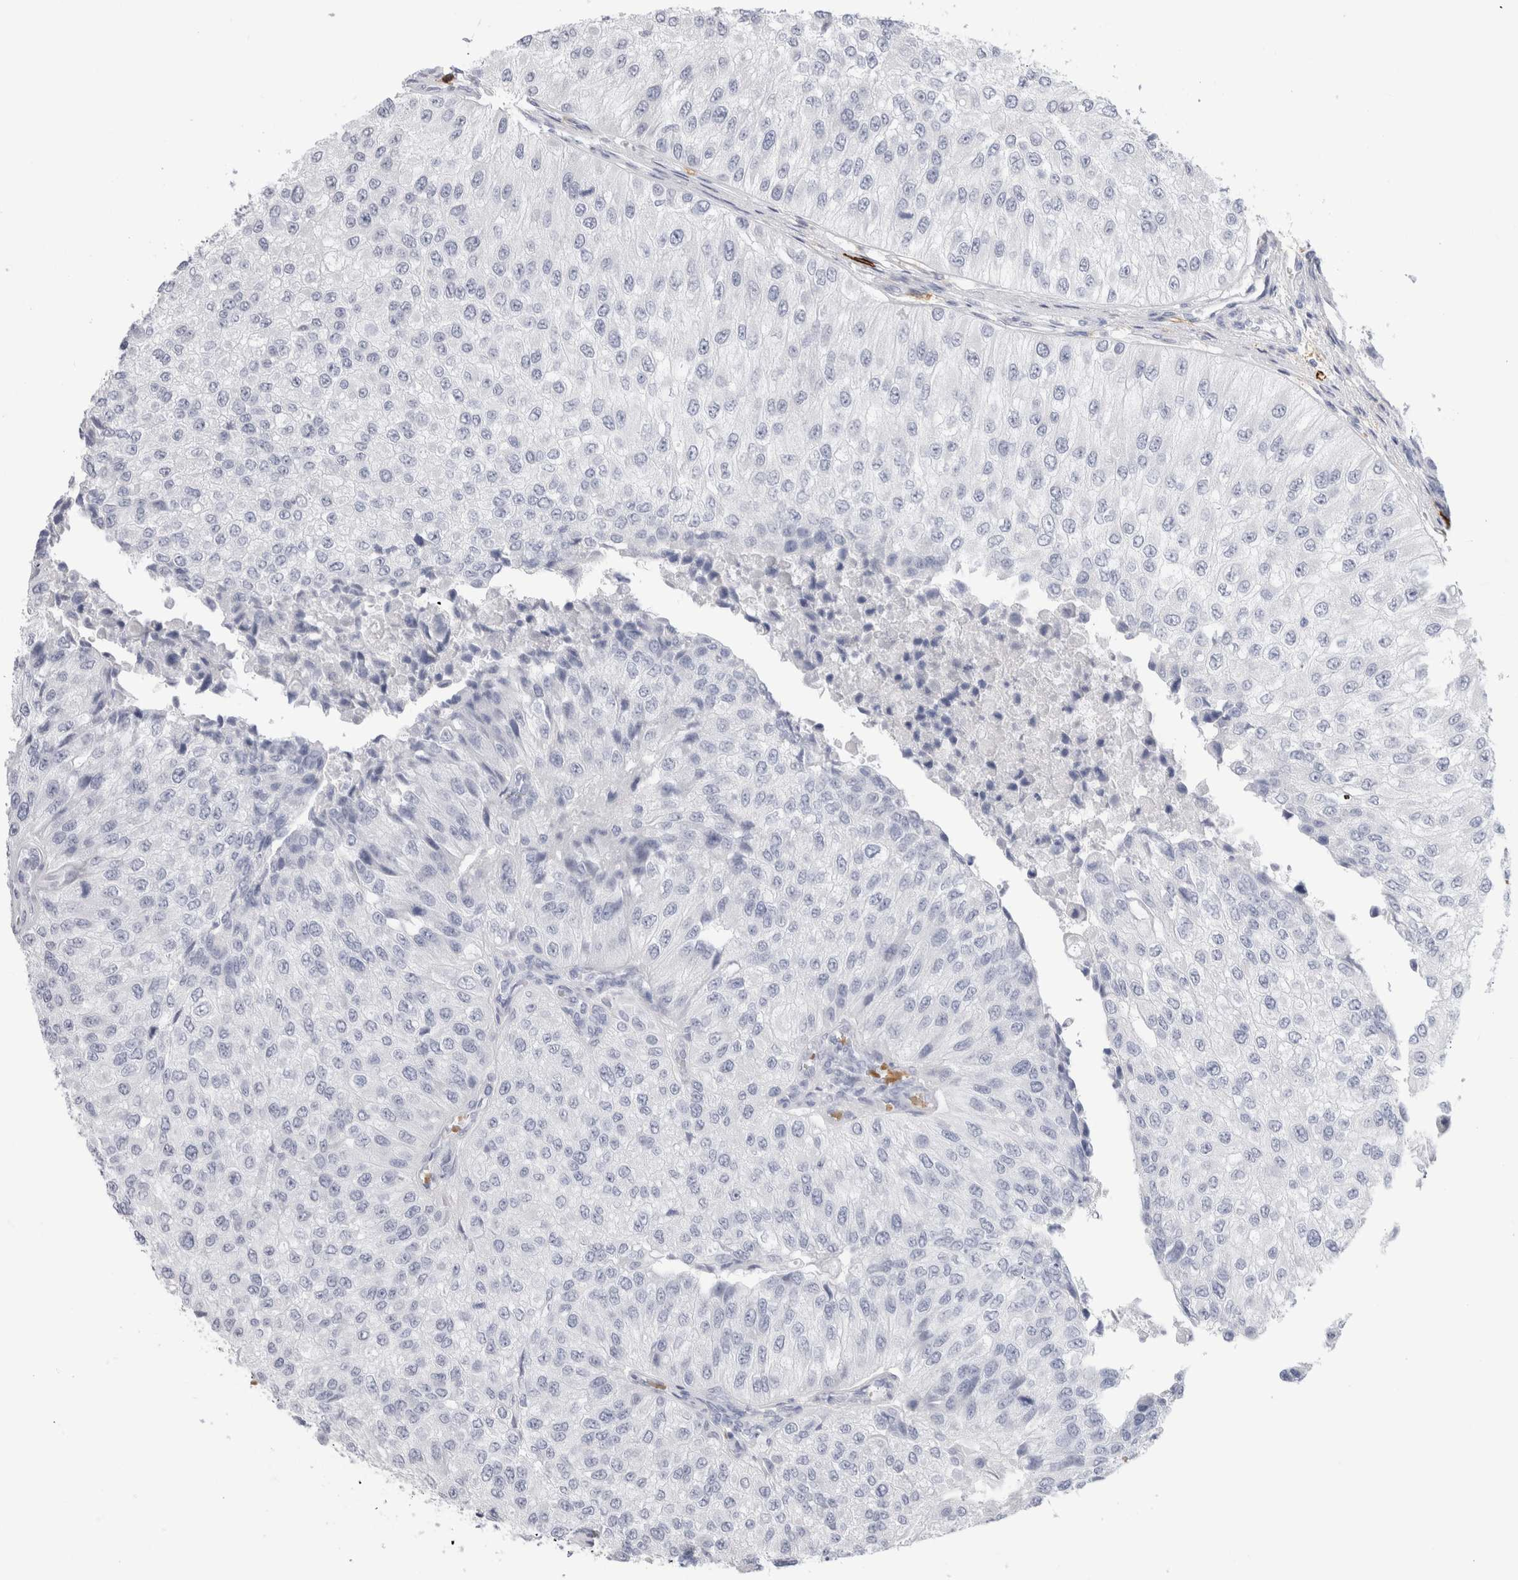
{"staining": {"intensity": "negative", "quantity": "none", "location": "none"}, "tissue": "urothelial cancer", "cell_type": "Tumor cells", "image_type": "cancer", "snomed": [{"axis": "morphology", "description": "Urothelial carcinoma, High grade"}, {"axis": "topography", "description": "Kidney"}, {"axis": "topography", "description": "Urinary bladder"}], "caption": "A high-resolution photomicrograph shows immunohistochemistry (IHC) staining of high-grade urothelial carcinoma, which reveals no significant expression in tumor cells.", "gene": "CD38", "patient": {"sex": "male", "age": 77}}